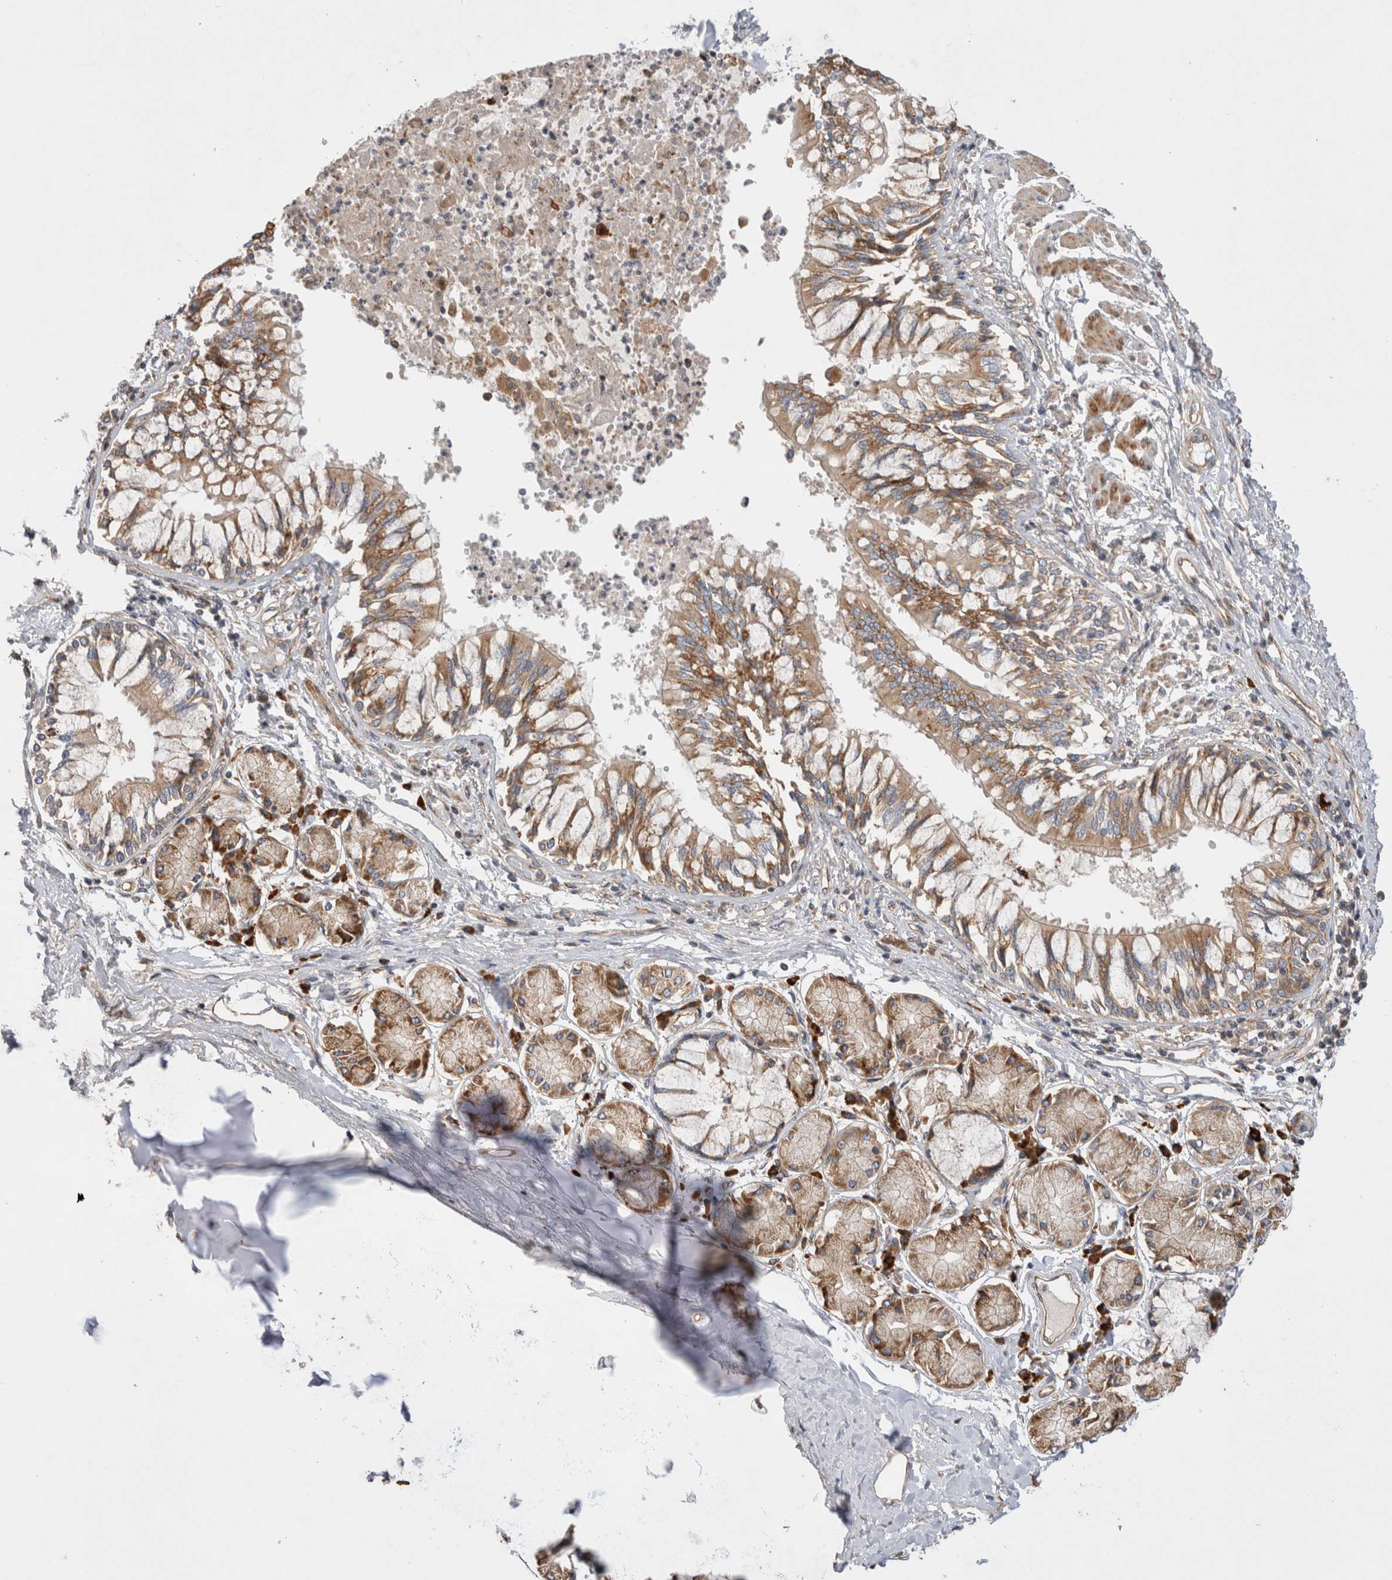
{"staining": {"intensity": "moderate", "quantity": "25%-75%", "location": "cytoplasmic/membranous"}, "tissue": "bronchus", "cell_type": "Respiratory epithelial cells", "image_type": "normal", "snomed": [{"axis": "morphology", "description": "Normal tissue, NOS"}, {"axis": "topography", "description": "Cartilage tissue"}, {"axis": "topography", "description": "Bronchus"}, {"axis": "topography", "description": "Lung"}], "caption": "Normal bronchus exhibits moderate cytoplasmic/membranous positivity in about 25%-75% of respiratory epithelial cells The staining was performed using DAB (3,3'-diaminobenzidine) to visualize the protein expression in brown, while the nuclei were stained in blue with hematoxylin (Magnification: 20x)..", "gene": "PDCD10", "patient": {"sex": "female", "age": 49}}